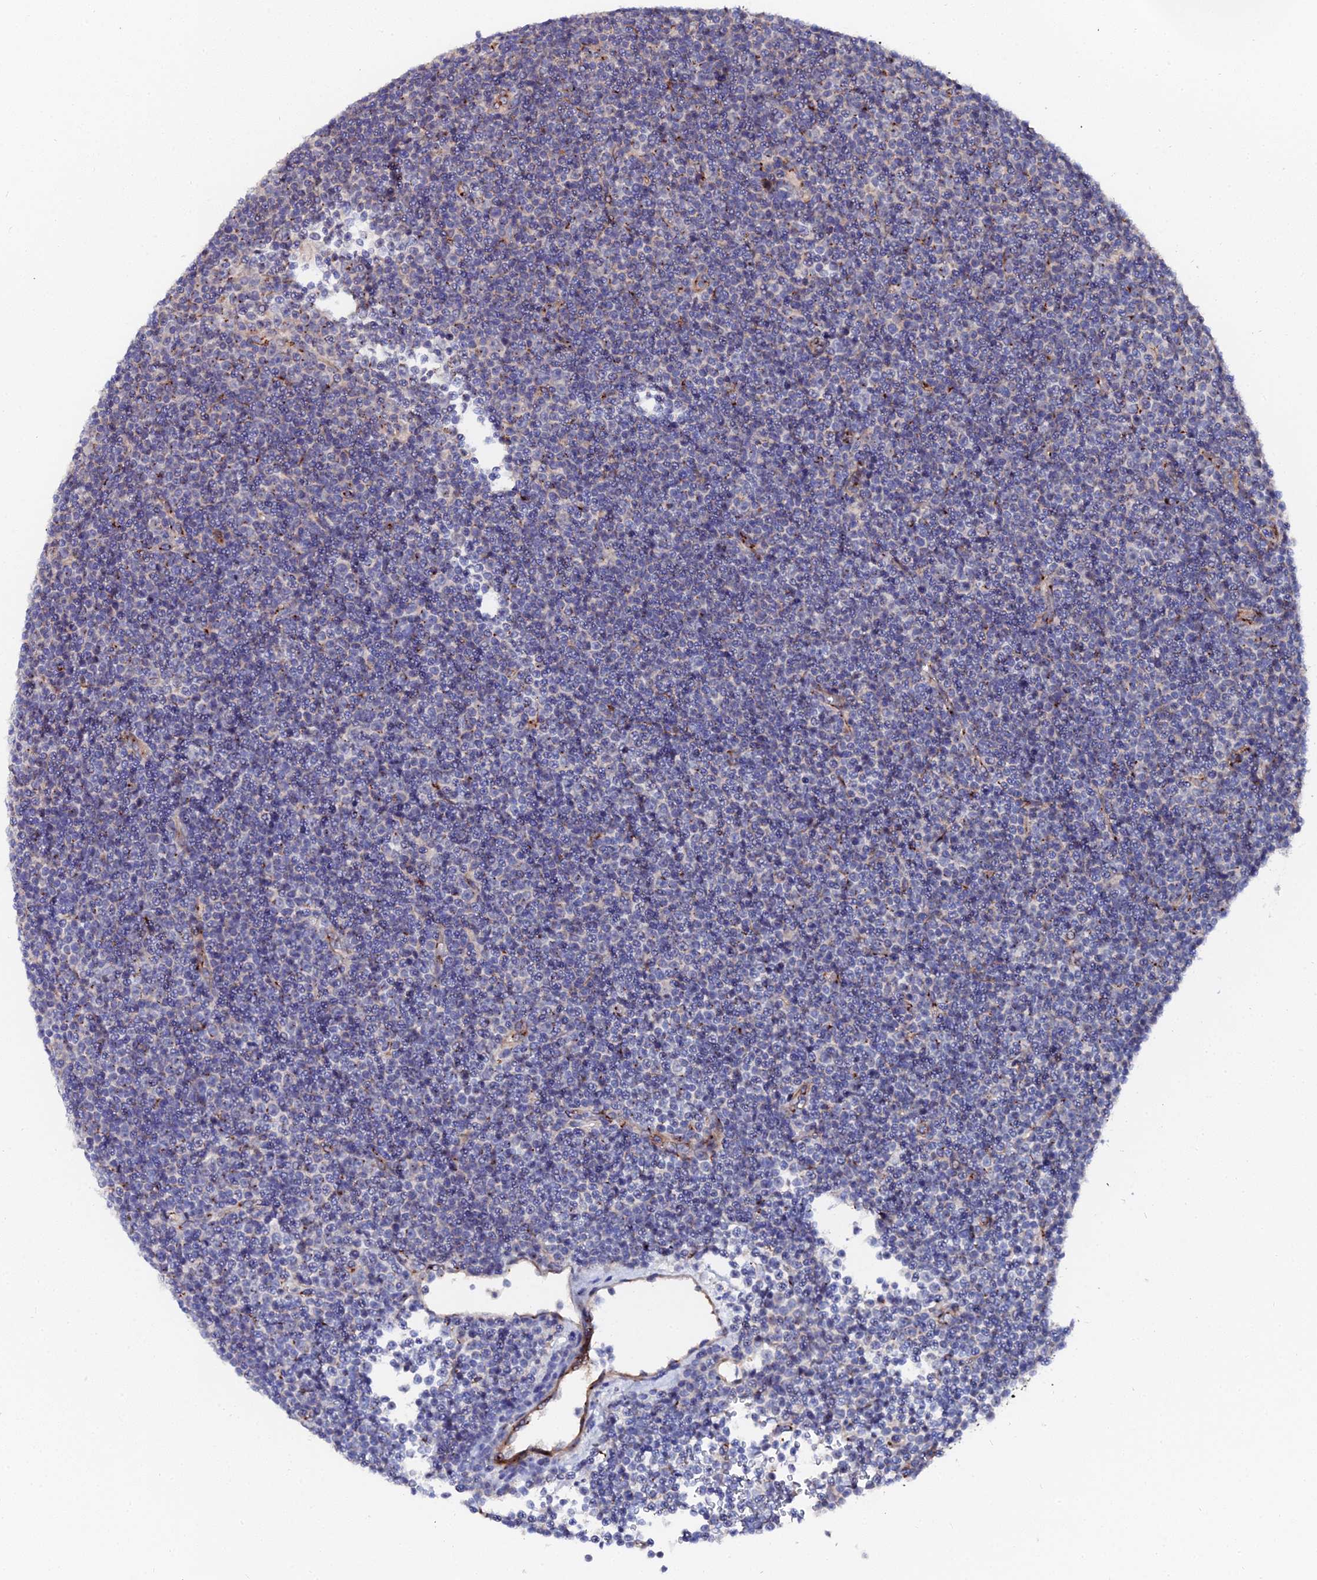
{"staining": {"intensity": "negative", "quantity": "none", "location": "none"}, "tissue": "lymphoma", "cell_type": "Tumor cells", "image_type": "cancer", "snomed": [{"axis": "morphology", "description": "Malignant lymphoma, non-Hodgkin's type, Low grade"}, {"axis": "topography", "description": "Lymph node"}], "caption": "A high-resolution image shows IHC staining of lymphoma, which demonstrates no significant positivity in tumor cells.", "gene": "BORCS8", "patient": {"sex": "female", "age": 67}}